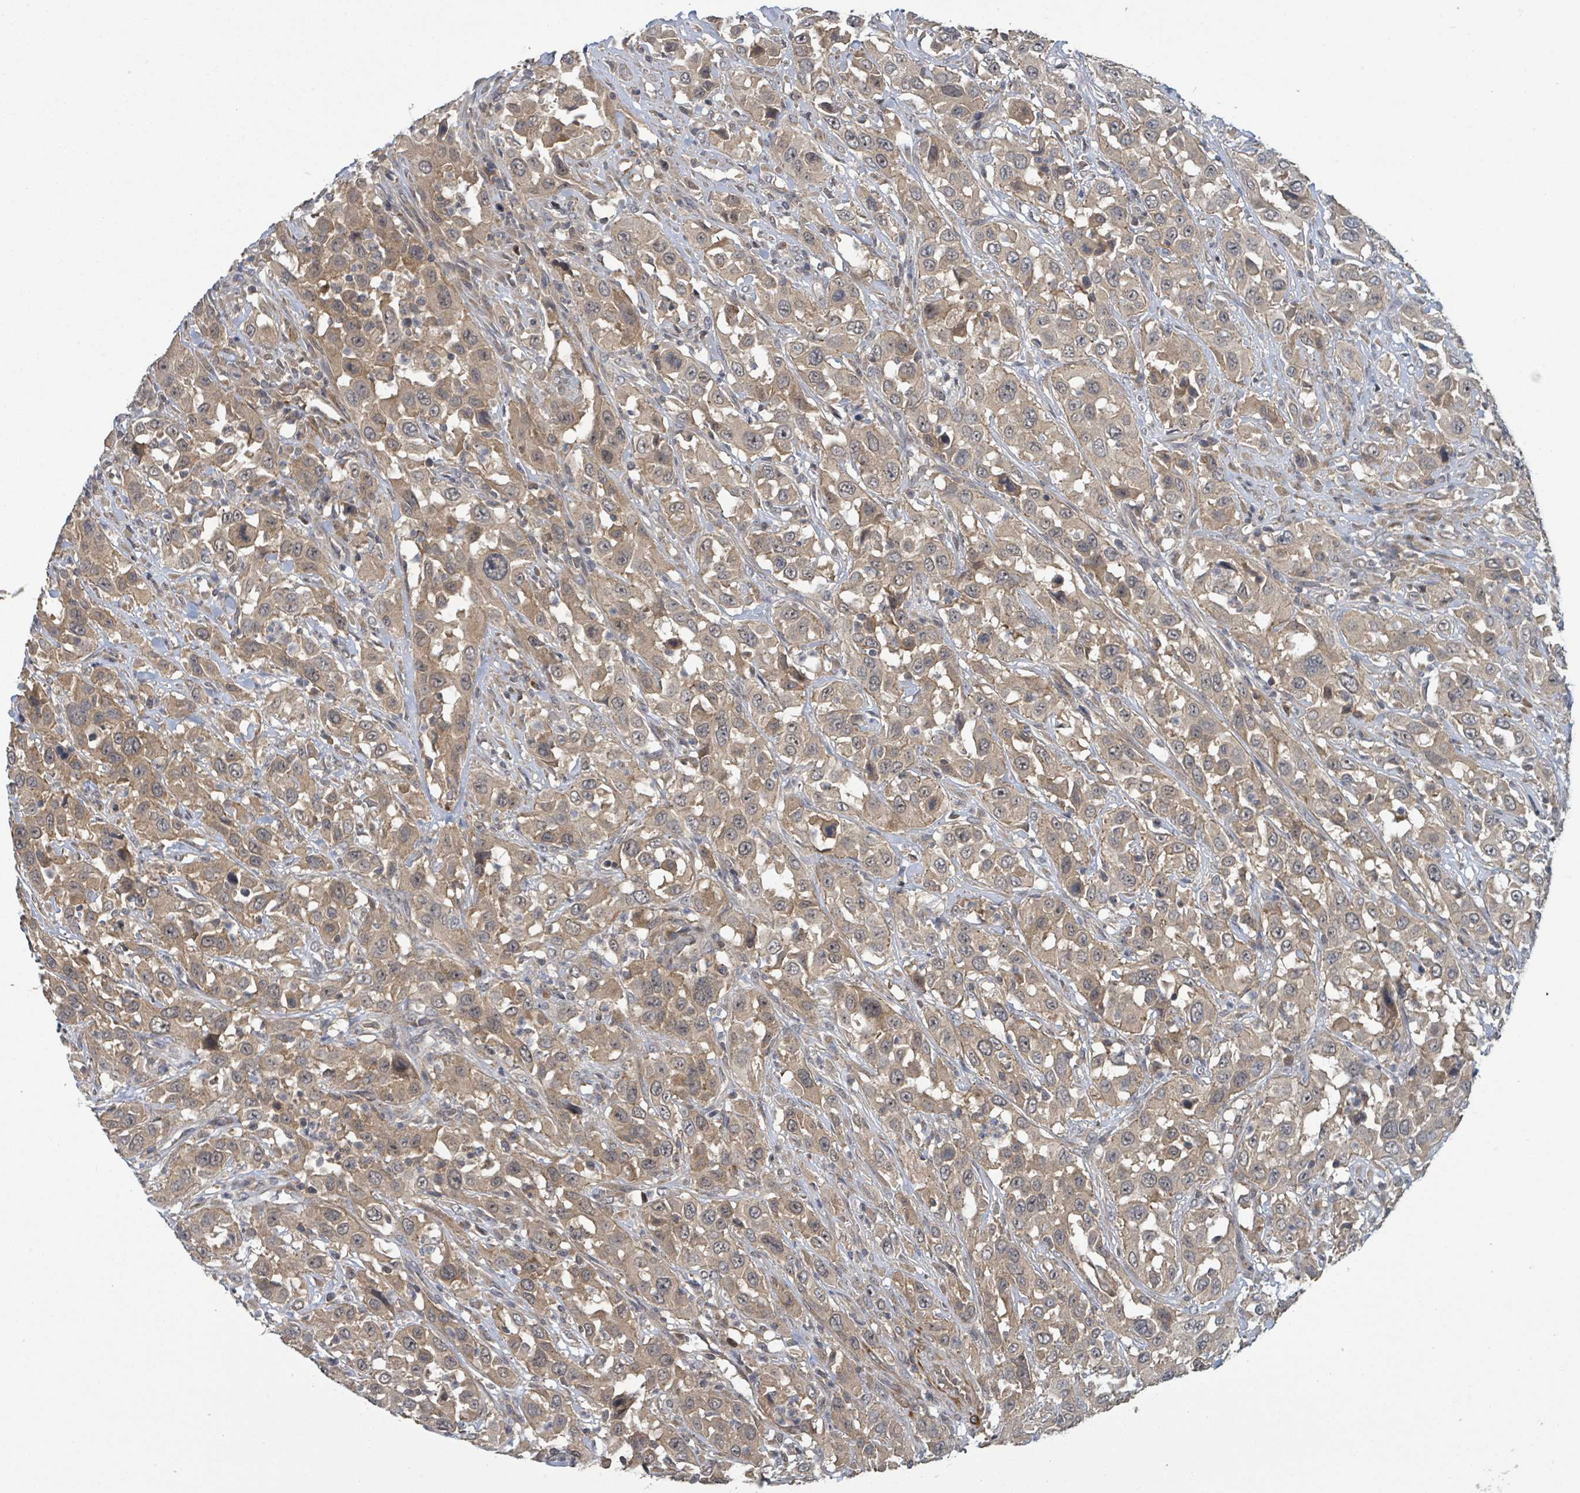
{"staining": {"intensity": "moderate", "quantity": ">75%", "location": "cytoplasmic/membranous"}, "tissue": "urothelial cancer", "cell_type": "Tumor cells", "image_type": "cancer", "snomed": [{"axis": "morphology", "description": "Urothelial carcinoma, High grade"}, {"axis": "topography", "description": "Urinary bladder"}], "caption": "Urothelial cancer stained with a protein marker demonstrates moderate staining in tumor cells.", "gene": "CCDC121", "patient": {"sex": "male", "age": 61}}